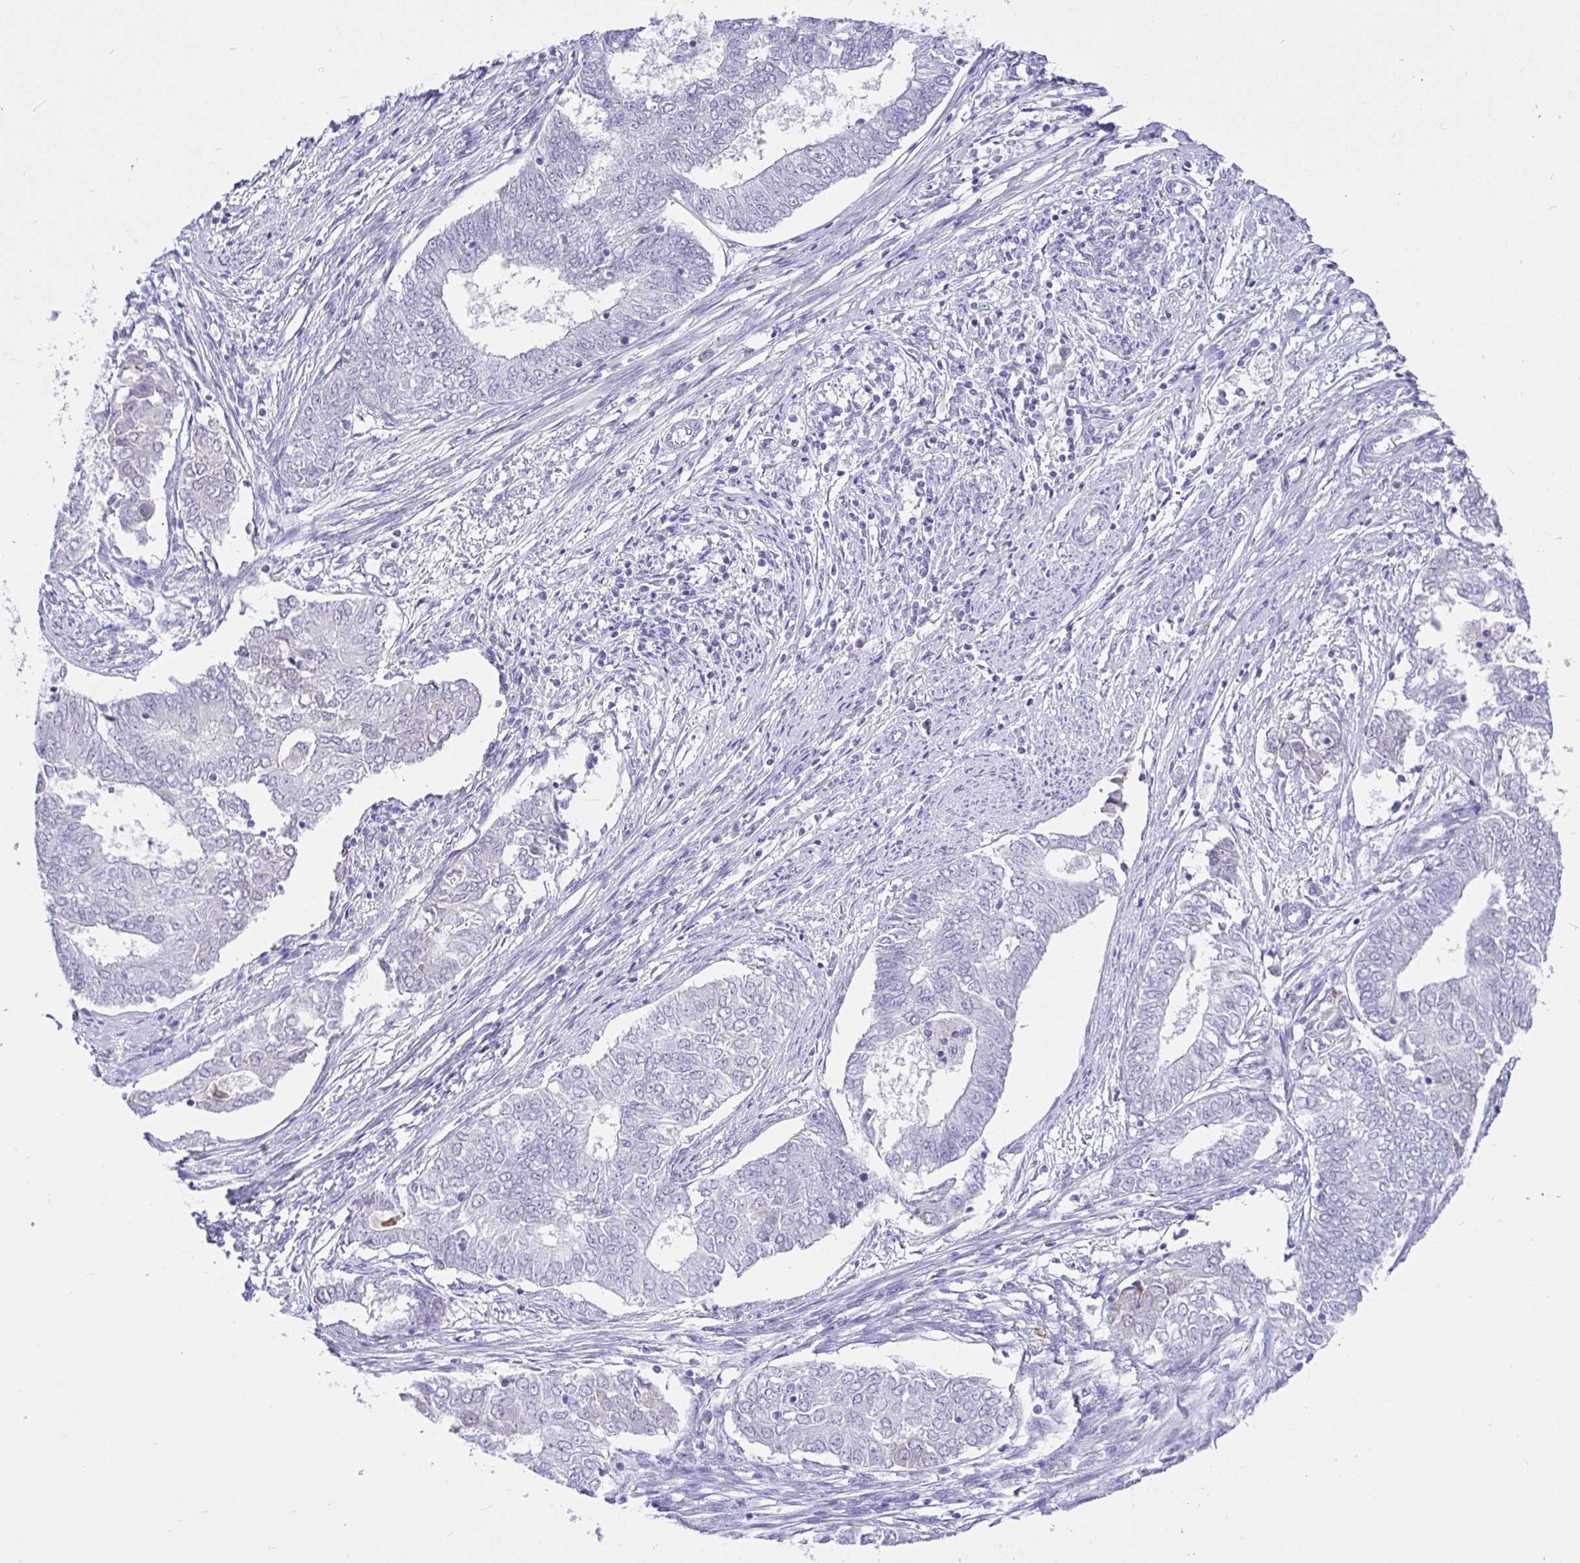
{"staining": {"intensity": "negative", "quantity": "none", "location": "none"}, "tissue": "endometrial cancer", "cell_type": "Tumor cells", "image_type": "cancer", "snomed": [{"axis": "morphology", "description": "Adenocarcinoma, NOS"}, {"axis": "topography", "description": "Endometrium"}], "caption": "High magnification brightfield microscopy of endometrial cancer (adenocarcinoma) stained with DAB (brown) and counterstained with hematoxylin (blue): tumor cells show no significant expression.", "gene": "EZHIP", "patient": {"sex": "female", "age": 62}}